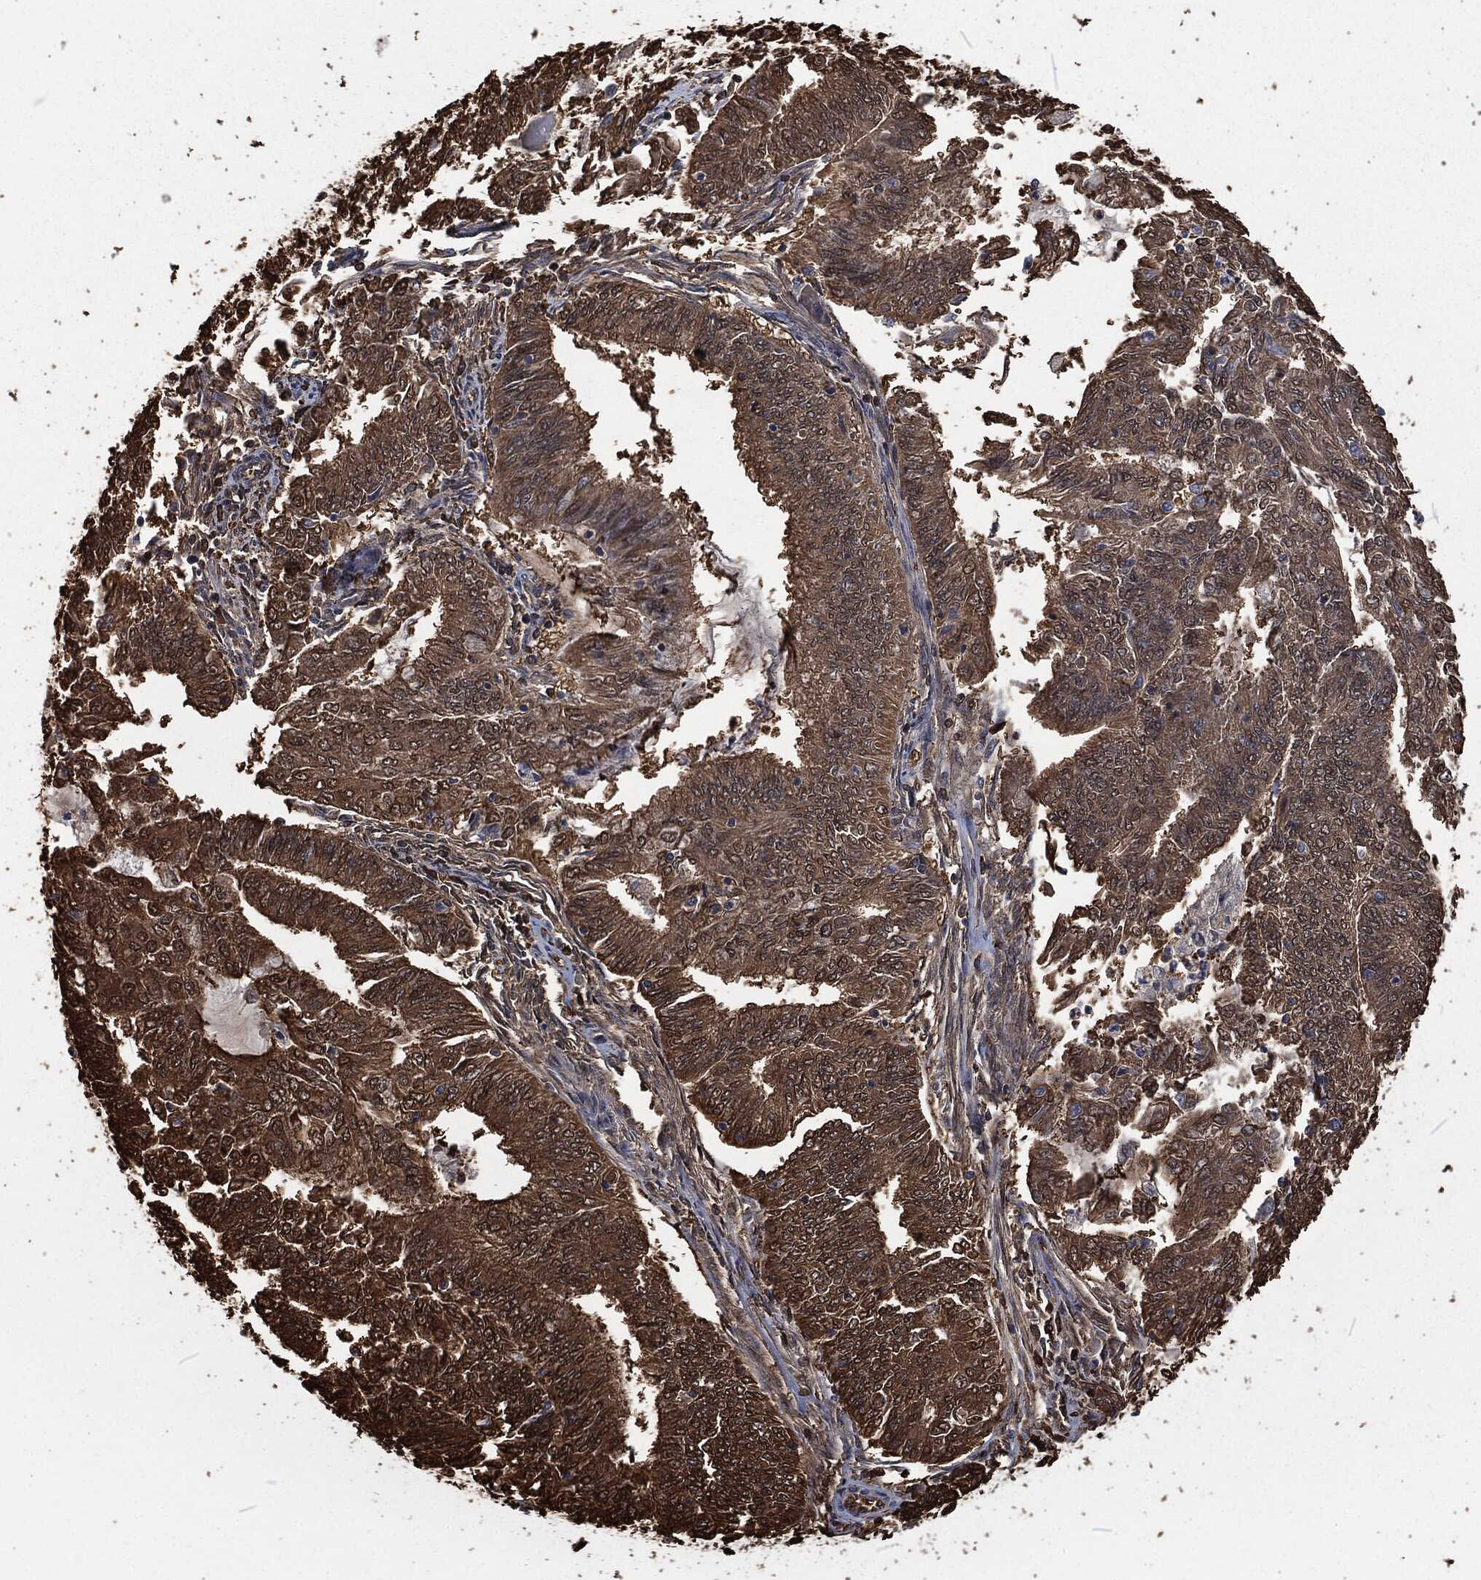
{"staining": {"intensity": "moderate", "quantity": ">75%", "location": "cytoplasmic/membranous"}, "tissue": "endometrial cancer", "cell_type": "Tumor cells", "image_type": "cancer", "snomed": [{"axis": "morphology", "description": "Adenocarcinoma, NOS"}, {"axis": "topography", "description": "Endometrium"}], "caption": "There is medium levels of moderate cytoplasmic/membranous expression in tumor cells of adenocarcinoma (endometrial), as demonstrated by immunohistochemical staining (brown color).", "gene": "PRDX4", "patient": {"sex": "female", "age": 62}}